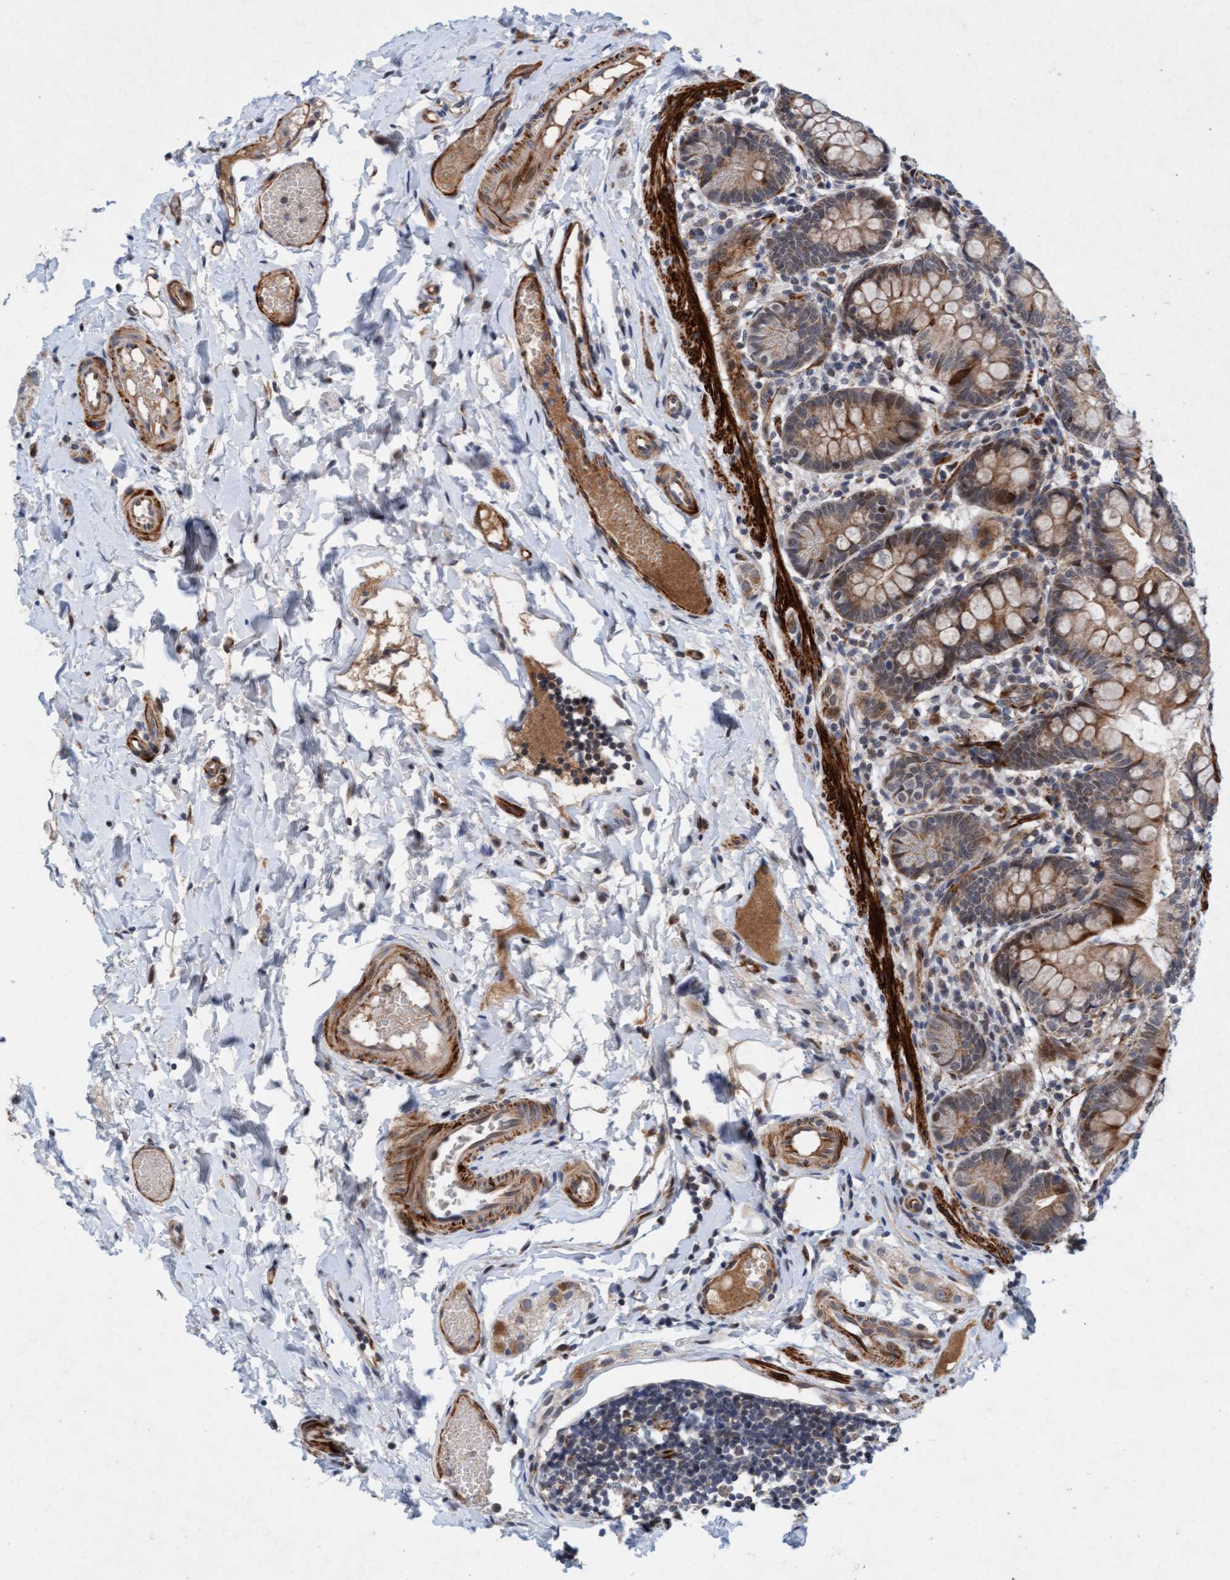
{"staining": {"intensity": "strong", "quantity": ">75%", "location": "cytoplasmic/membranous"}, "tissue": "small intestine", "cell_type": "Glandular cells", "image_type": "normal", "snomed": [{"axis": "morphology", "description": "Normal tissue, NOS"}, {"axis": "topography", "description": "Small intestine"}], "caption": "An immunohistochemistry histopathology image of normal tissue is shown. Protein staining in brown highlights strong cytoplasmic/membranous positivity in small intestine within glandular cells. The staining was performed using DAB, with brown indicating positive protein expression. Nuclei are stained blue with hematoxylin.", "gene": "TMEM70", "patient": {"sex": "male", "age": 7}}